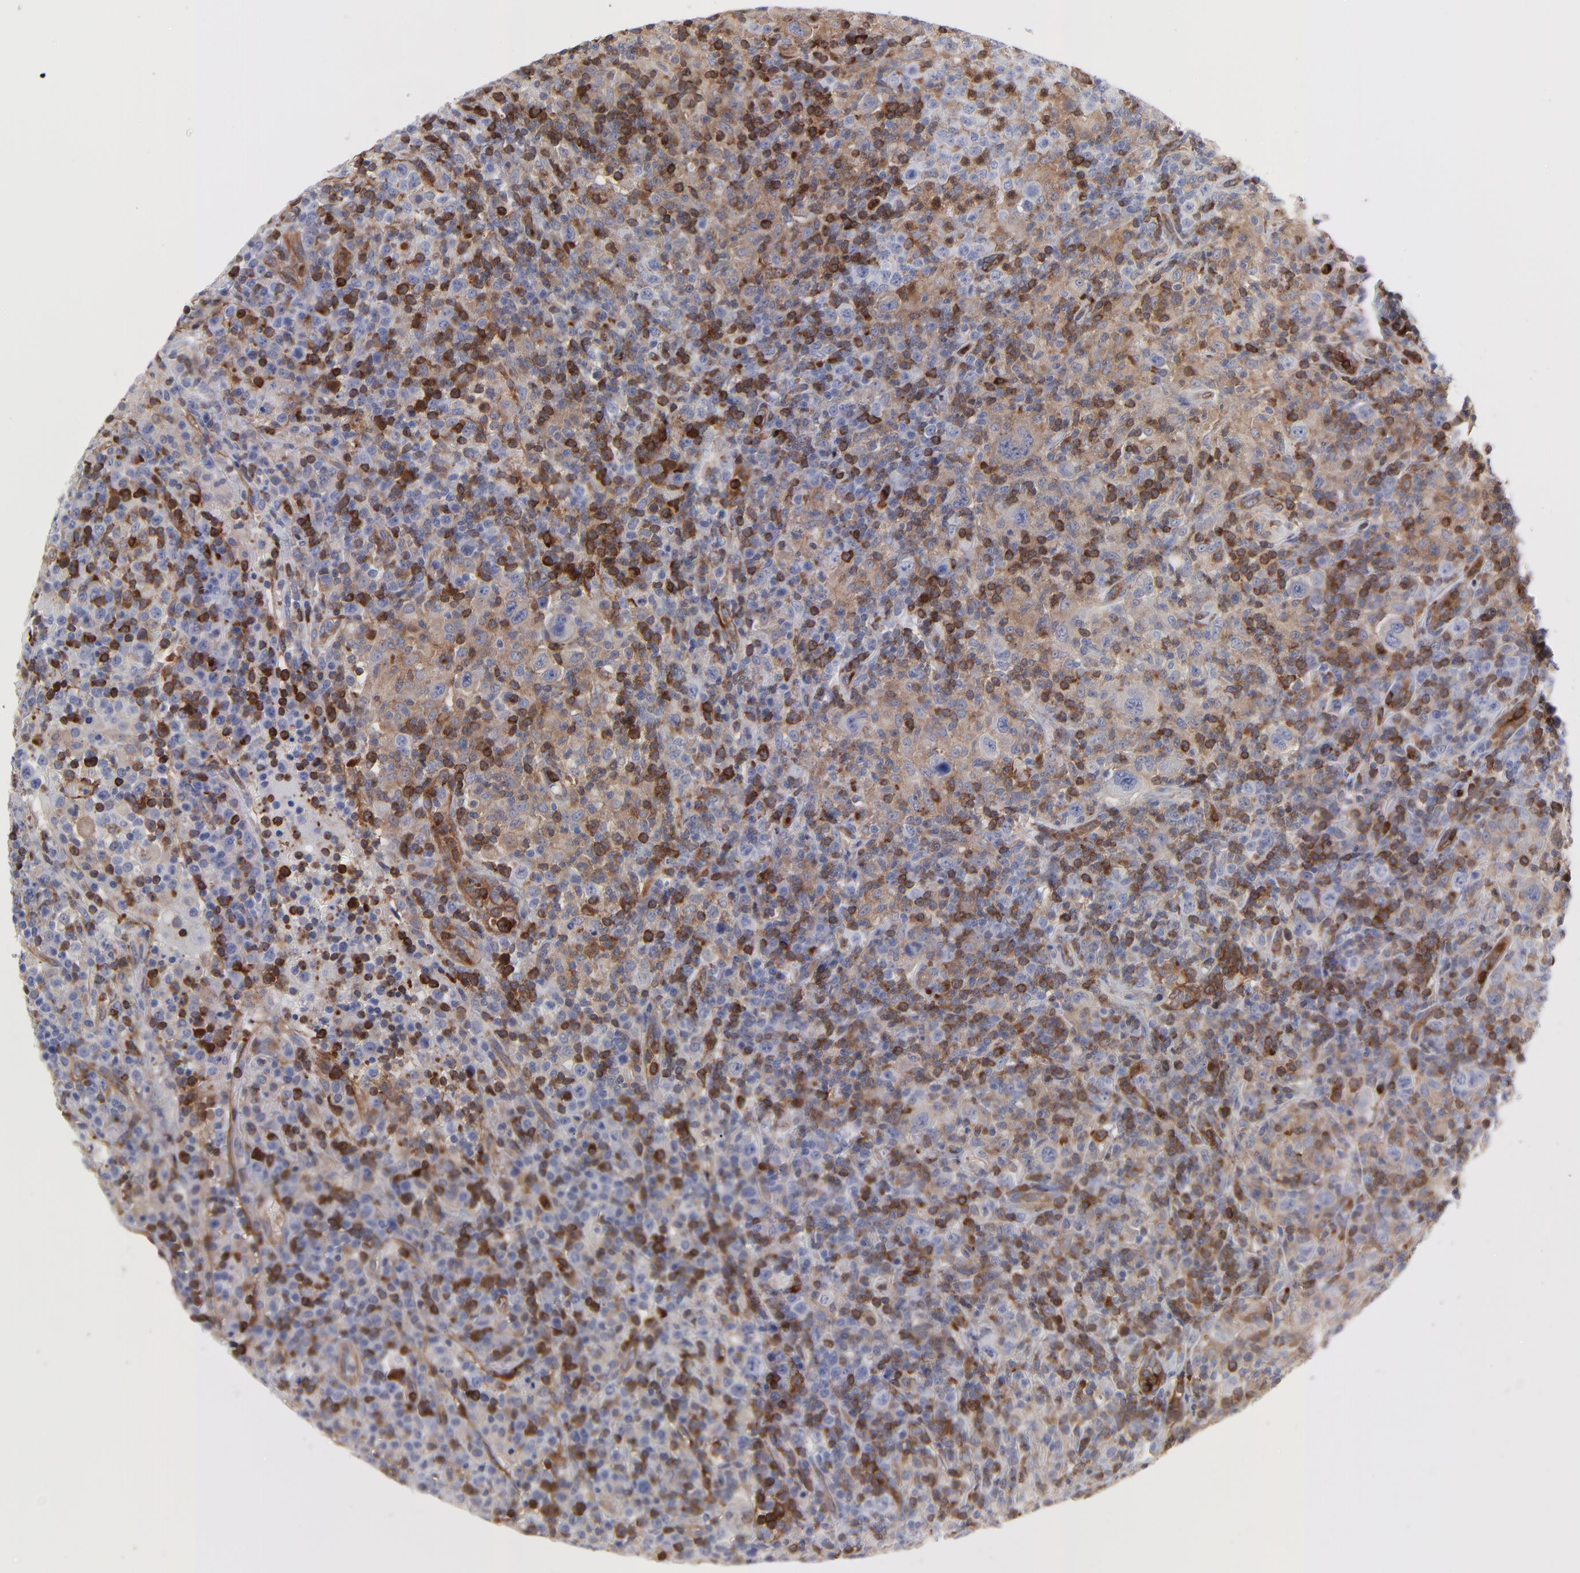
{"staining": {"intensity": "strong", "quantity": ">75%", "location": "cytoplasmic/membranous"}, "tissue": "lymphoma", "cell_type": "Tumor cells", "image_type": "cancer", "snomed": [{"axis": "morphology", "description": "Hodgkin's disease, NOS"}, {"axis": "topography", "description": "Lymph node"}], "caption": "Protein staining demonstrates strong cytoplasmic/membranous expression in approximately >75% of tumor cells in Hodgkin's disease.", "gene": "PXN", "patient": {"sex": "male", "age": 65}}